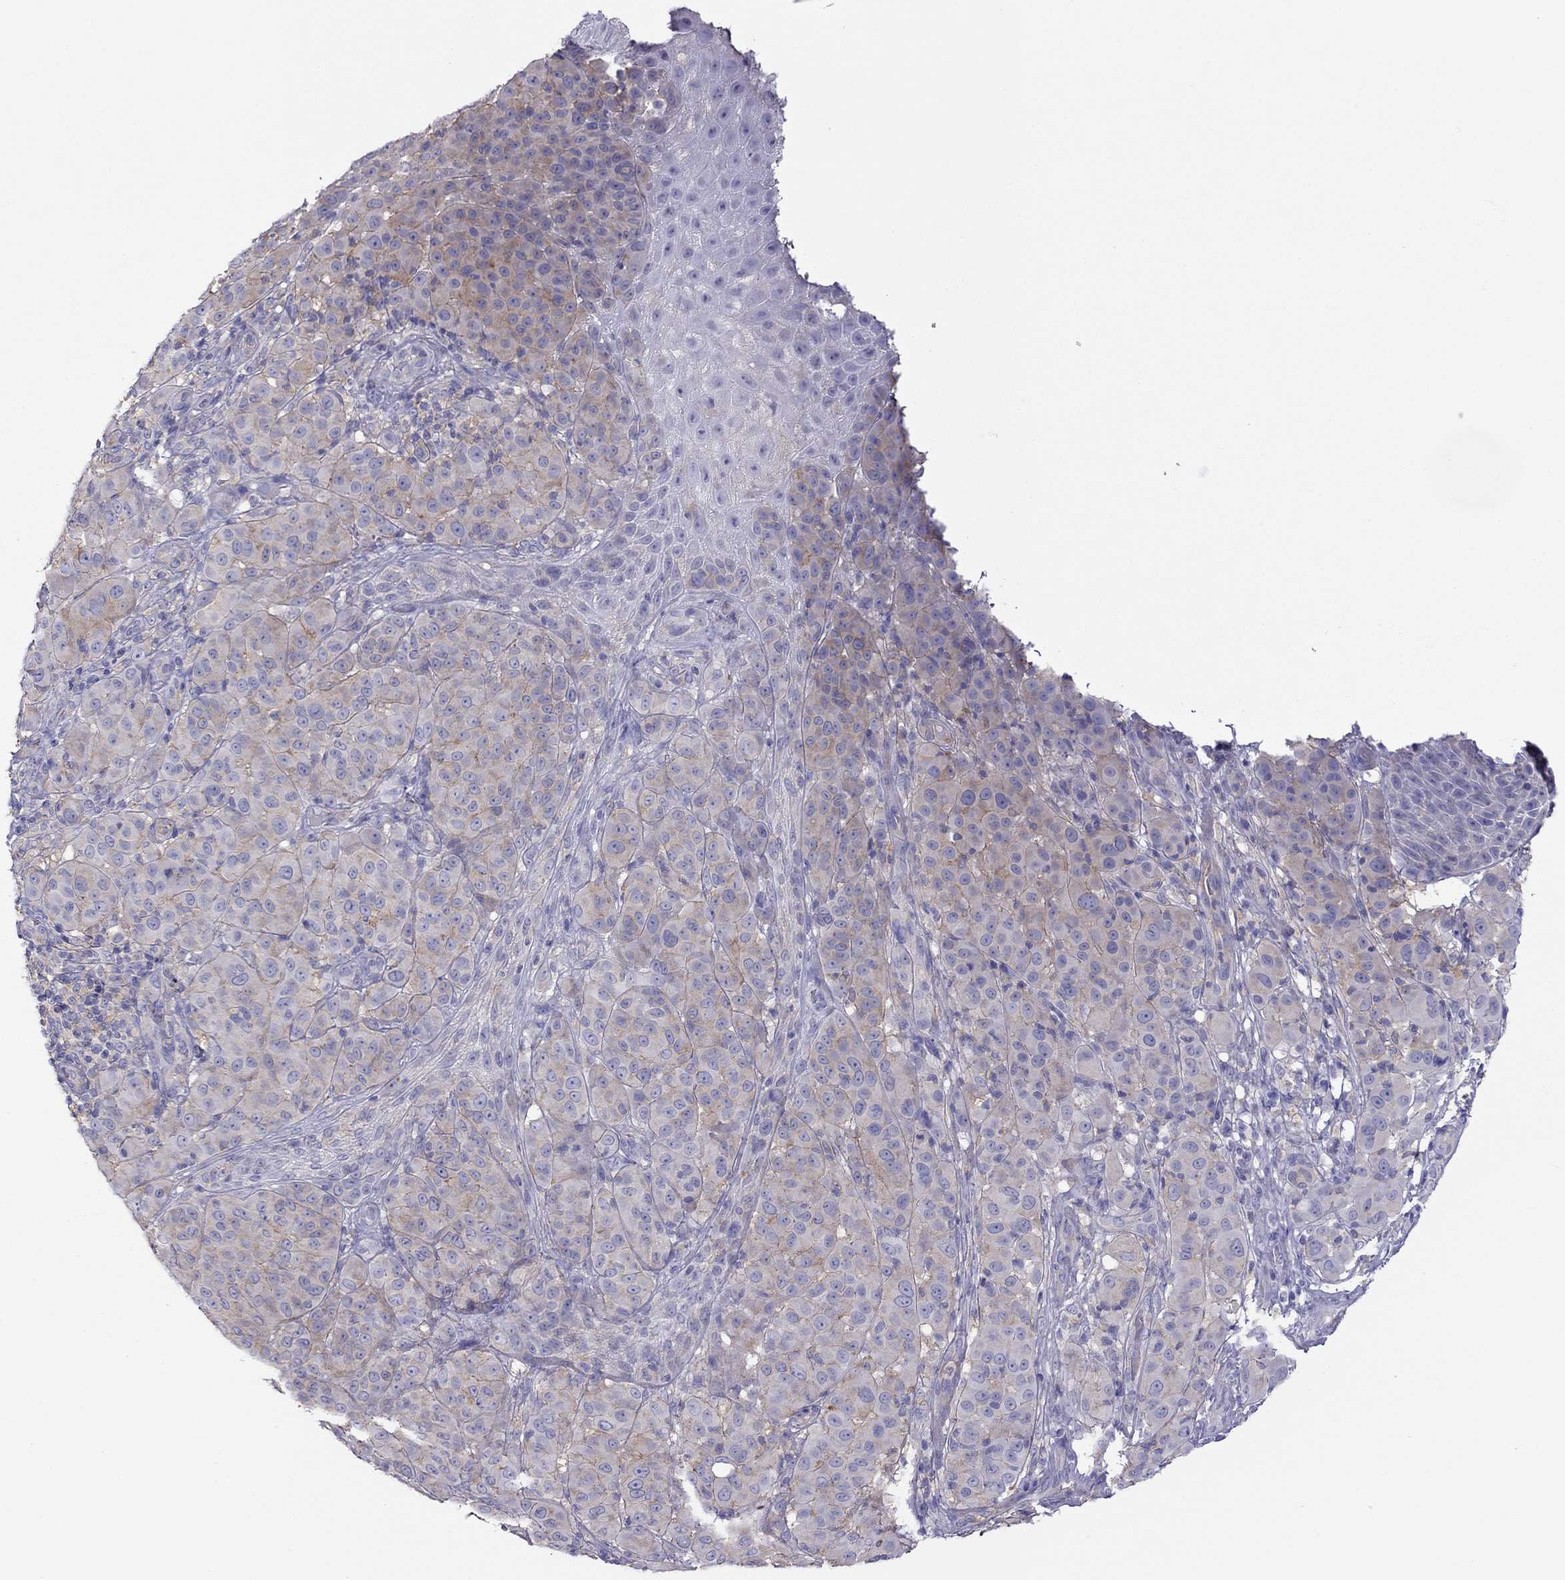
{"staining": {"intensity": "moderate", "quantity": "25%-75%", "location": "cytoplasmic/membranous"}, "tissue": "melanoma", "cell_type": "Tumor cells", "image_type": "cancer", "snomed": [{"axis": "morphology", "description": "Malignant melanoma, NOS"}, {"axis": "topography", "description": "Skin"}], "caption": "A high-resolution histopathology image shows immunohistochemistry (IHC) staining of melanoma, which reveals moderate cytoplasmic/membranous expression in about 25%-75% of tumor cells. (IHC, brightfield microscopy, high magnification).", "gene": "ALOX15B", "patient": {"sex": "female", "age": 87}}